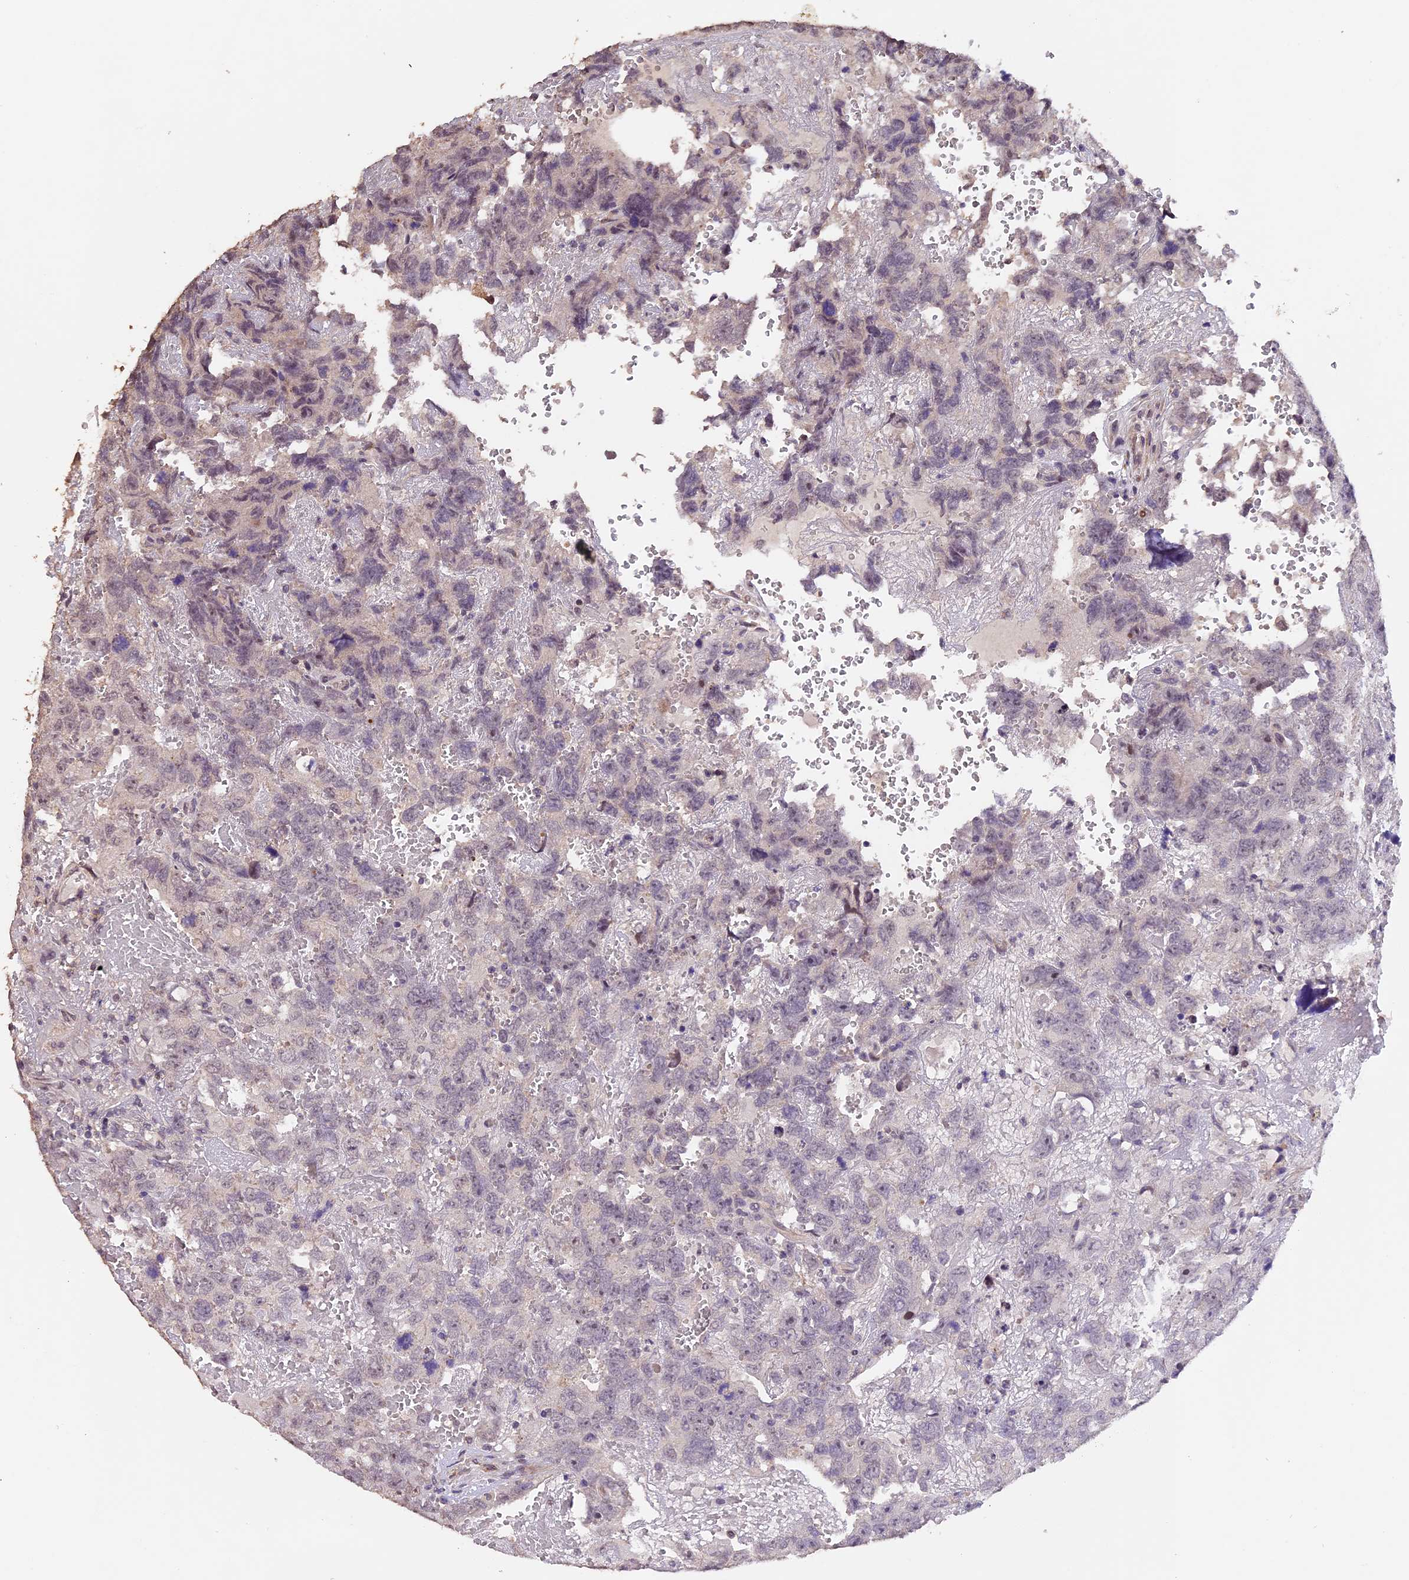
{"staining": {"intensity": "negative", "quantity": "none", "location": "none"}, "tissue": "testis cancer", "cell_type": "Tumor cells", "image_type": "cancer", "snomed": [{"axis": "morphology", "description": "Carcinoma, Embryonal, NOS"}, {"axis": "topography", "description": "Testis"}], "caption": "Immunohistochemistry (IHC) of human testis cancer (embryonal carcinoma) shows no positivity in tumor cells.", "gene": "GNB5", "patient": {"sex": "male", "age": 45}}